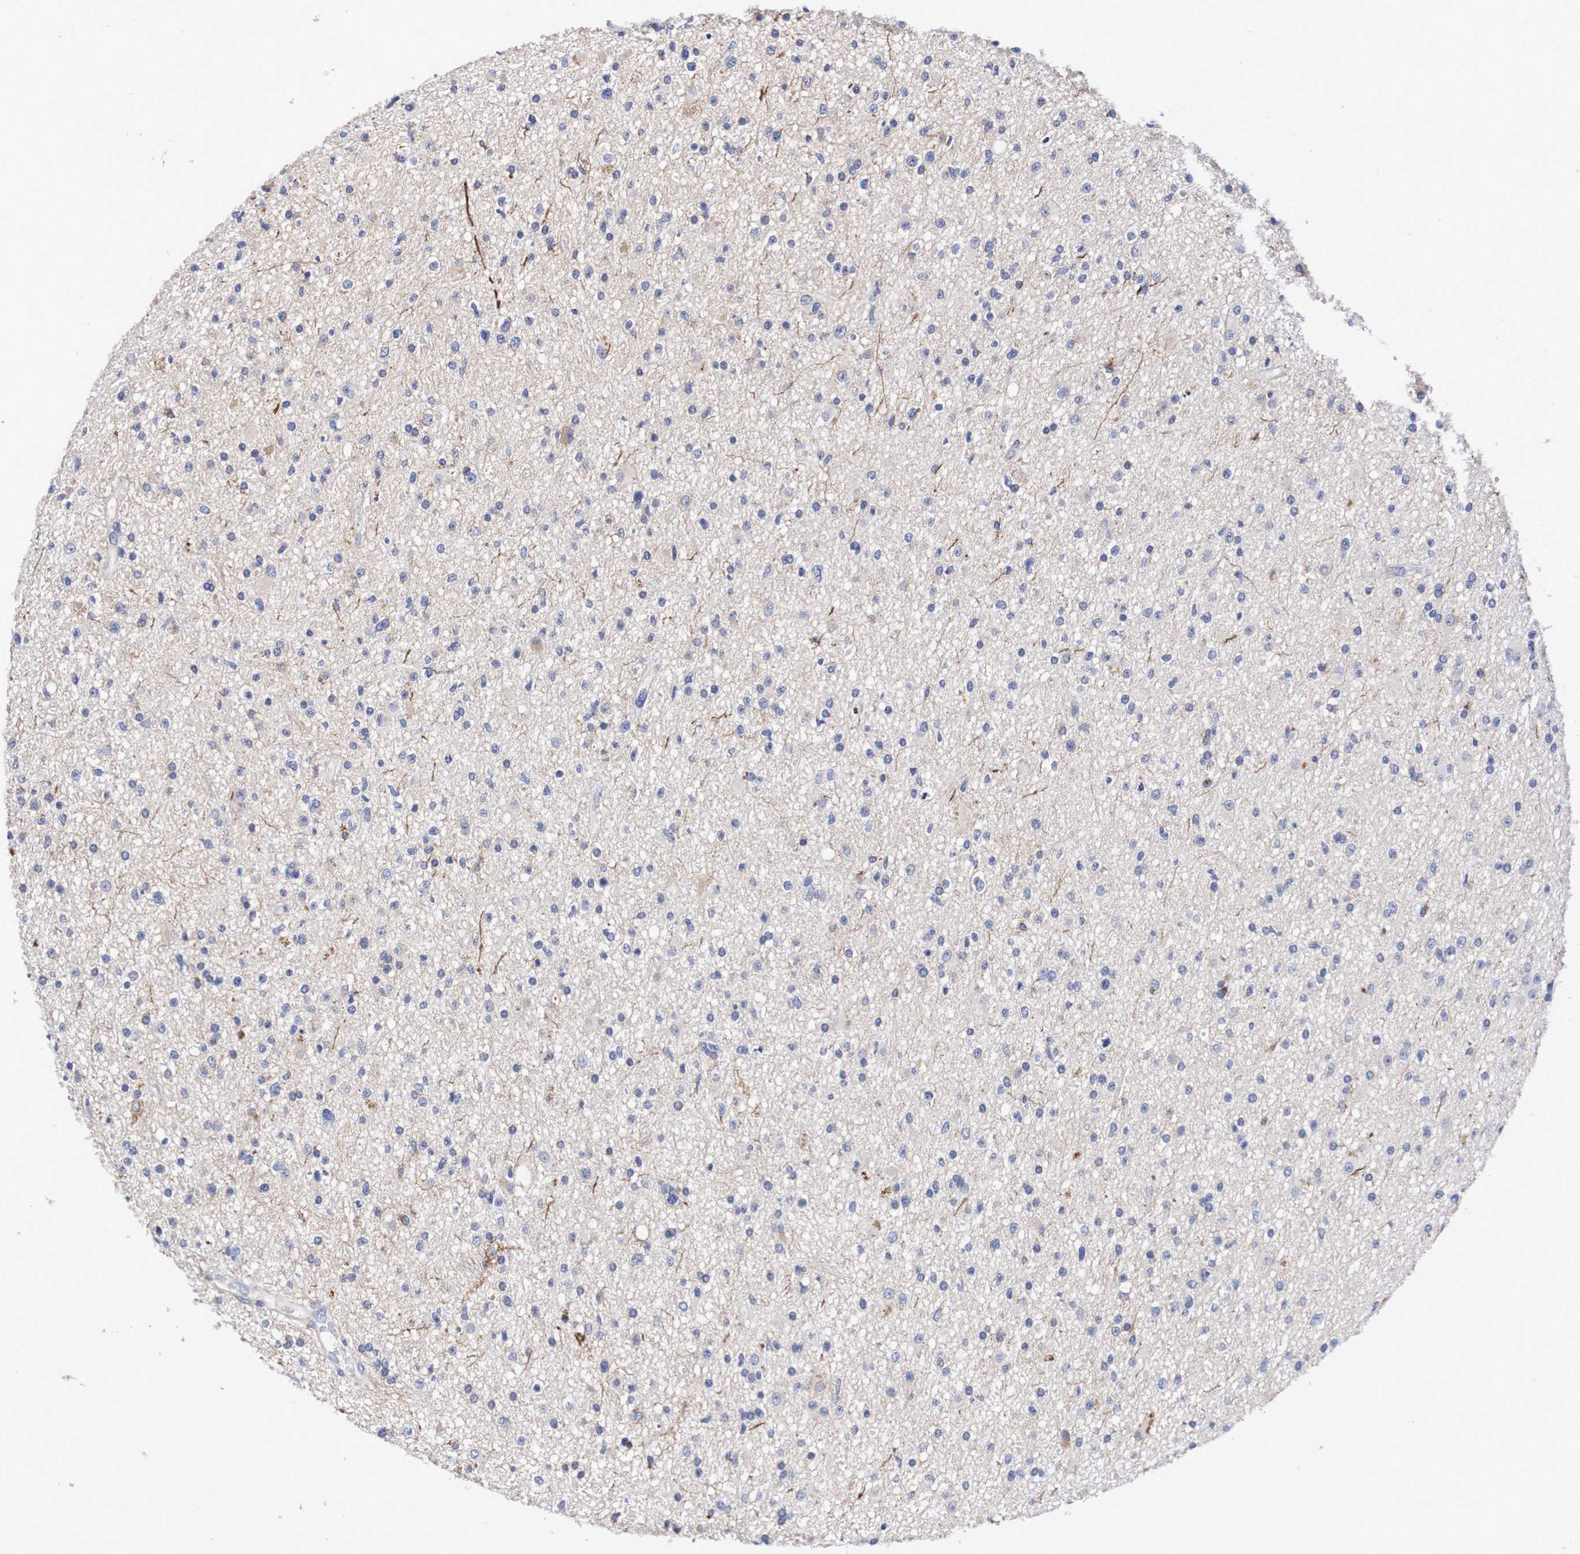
{"staining": {"intensity": "negative", "quantity": "none", "location": "none"}, "tissue": "glioma", "cell_type": "Tumor cells", "image_type": "cancer", "snomed": [{"axis": "morphology", "description": "Glioma, malignant, High grade"}, {"axis": "topography", "description": "Brain"}], "caption": "A histopathology image of malignant high-grade glioma stained for a protein reveals no brown staining in tumor cells.", "gene": "SEZ6", "patient": {"sex": "male", "age": 33}}